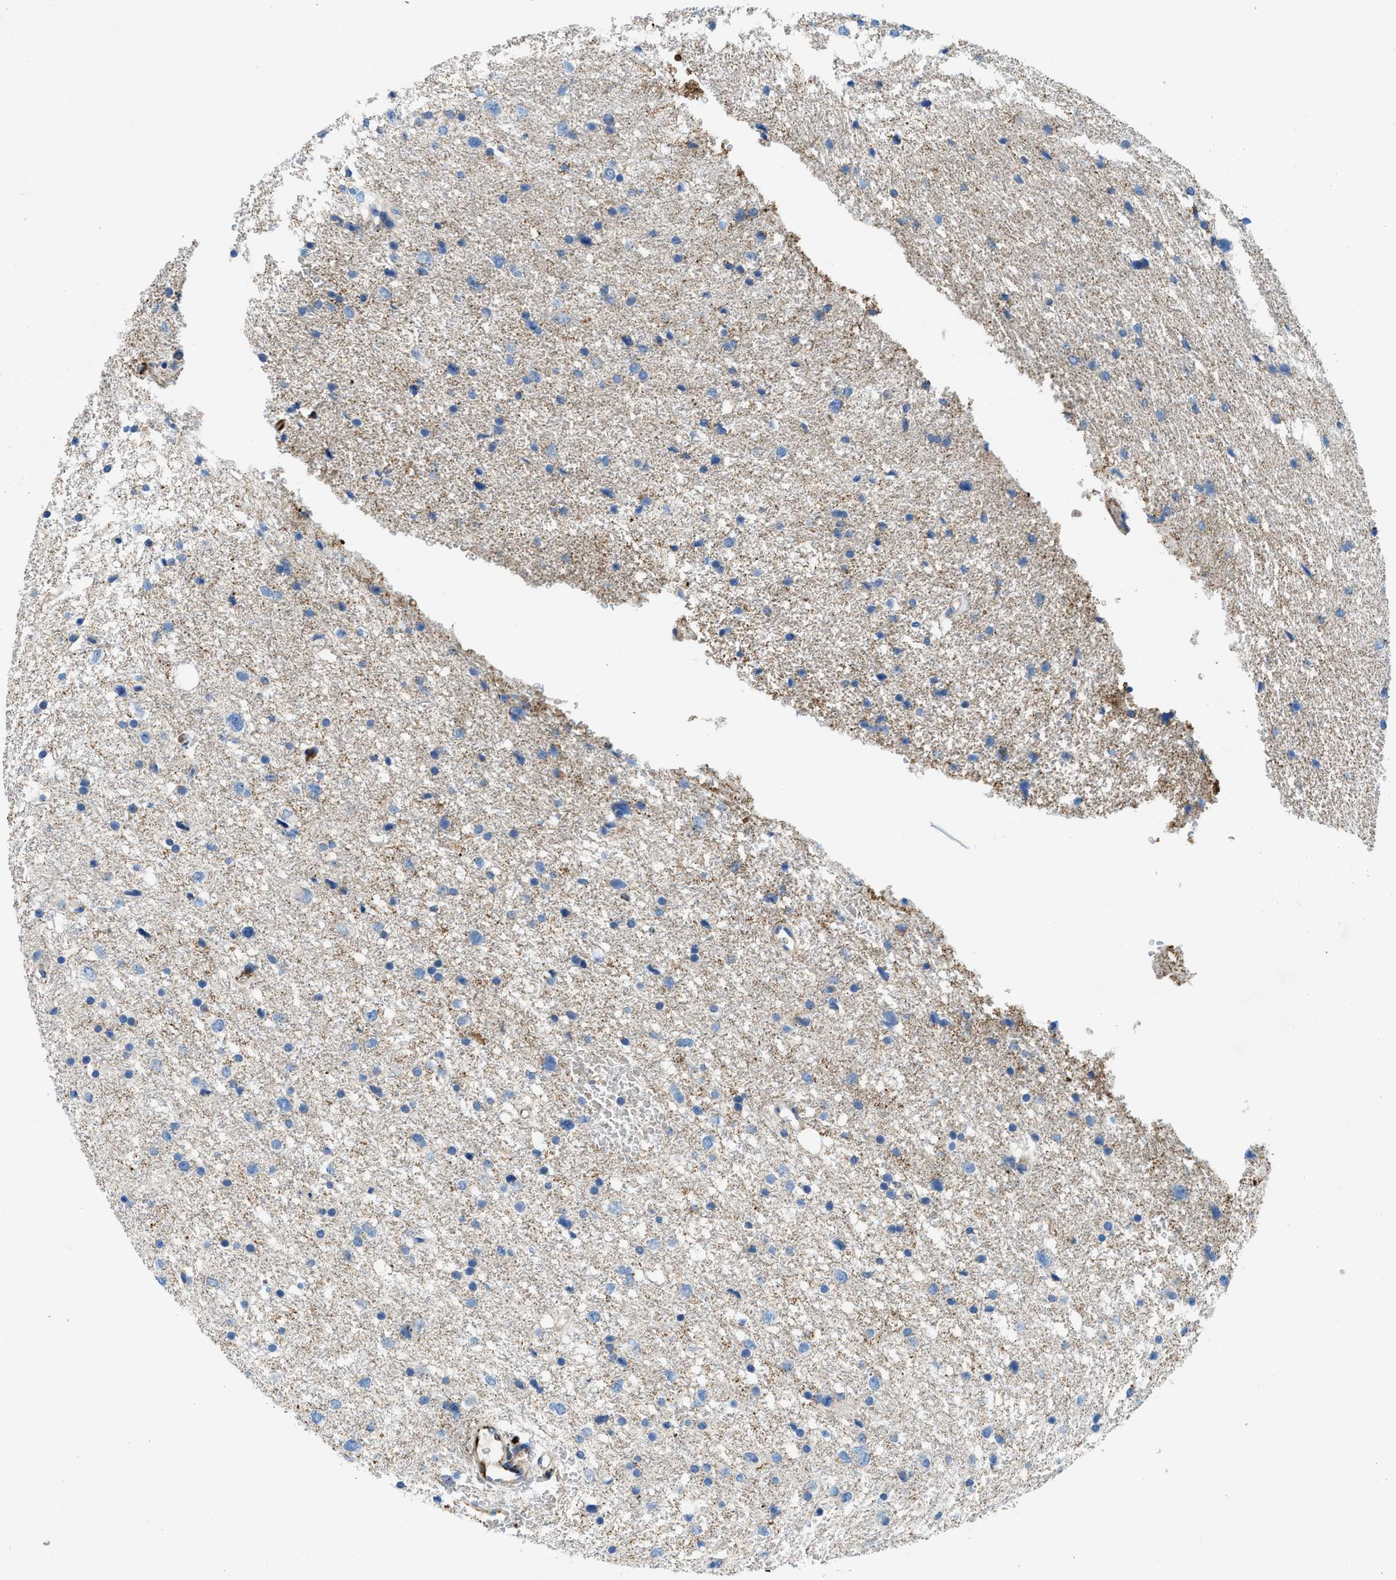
{"staining": {"intensity": "negative", "quantity": "none", "location": "none"}, "tissue": "glioma", "cell_type": "Tumor cells", "image_type": "cancer", "snomed": [{"axis": "morphology", "description": "Glioma, malignant, Low grade"}, {"axis": "topography", "description": "Brain"}], "caption": "Tumor cells show no significant expression in glioma.", "gene": "ZNF831", "patient": {"sex": "female", "age": 37}}